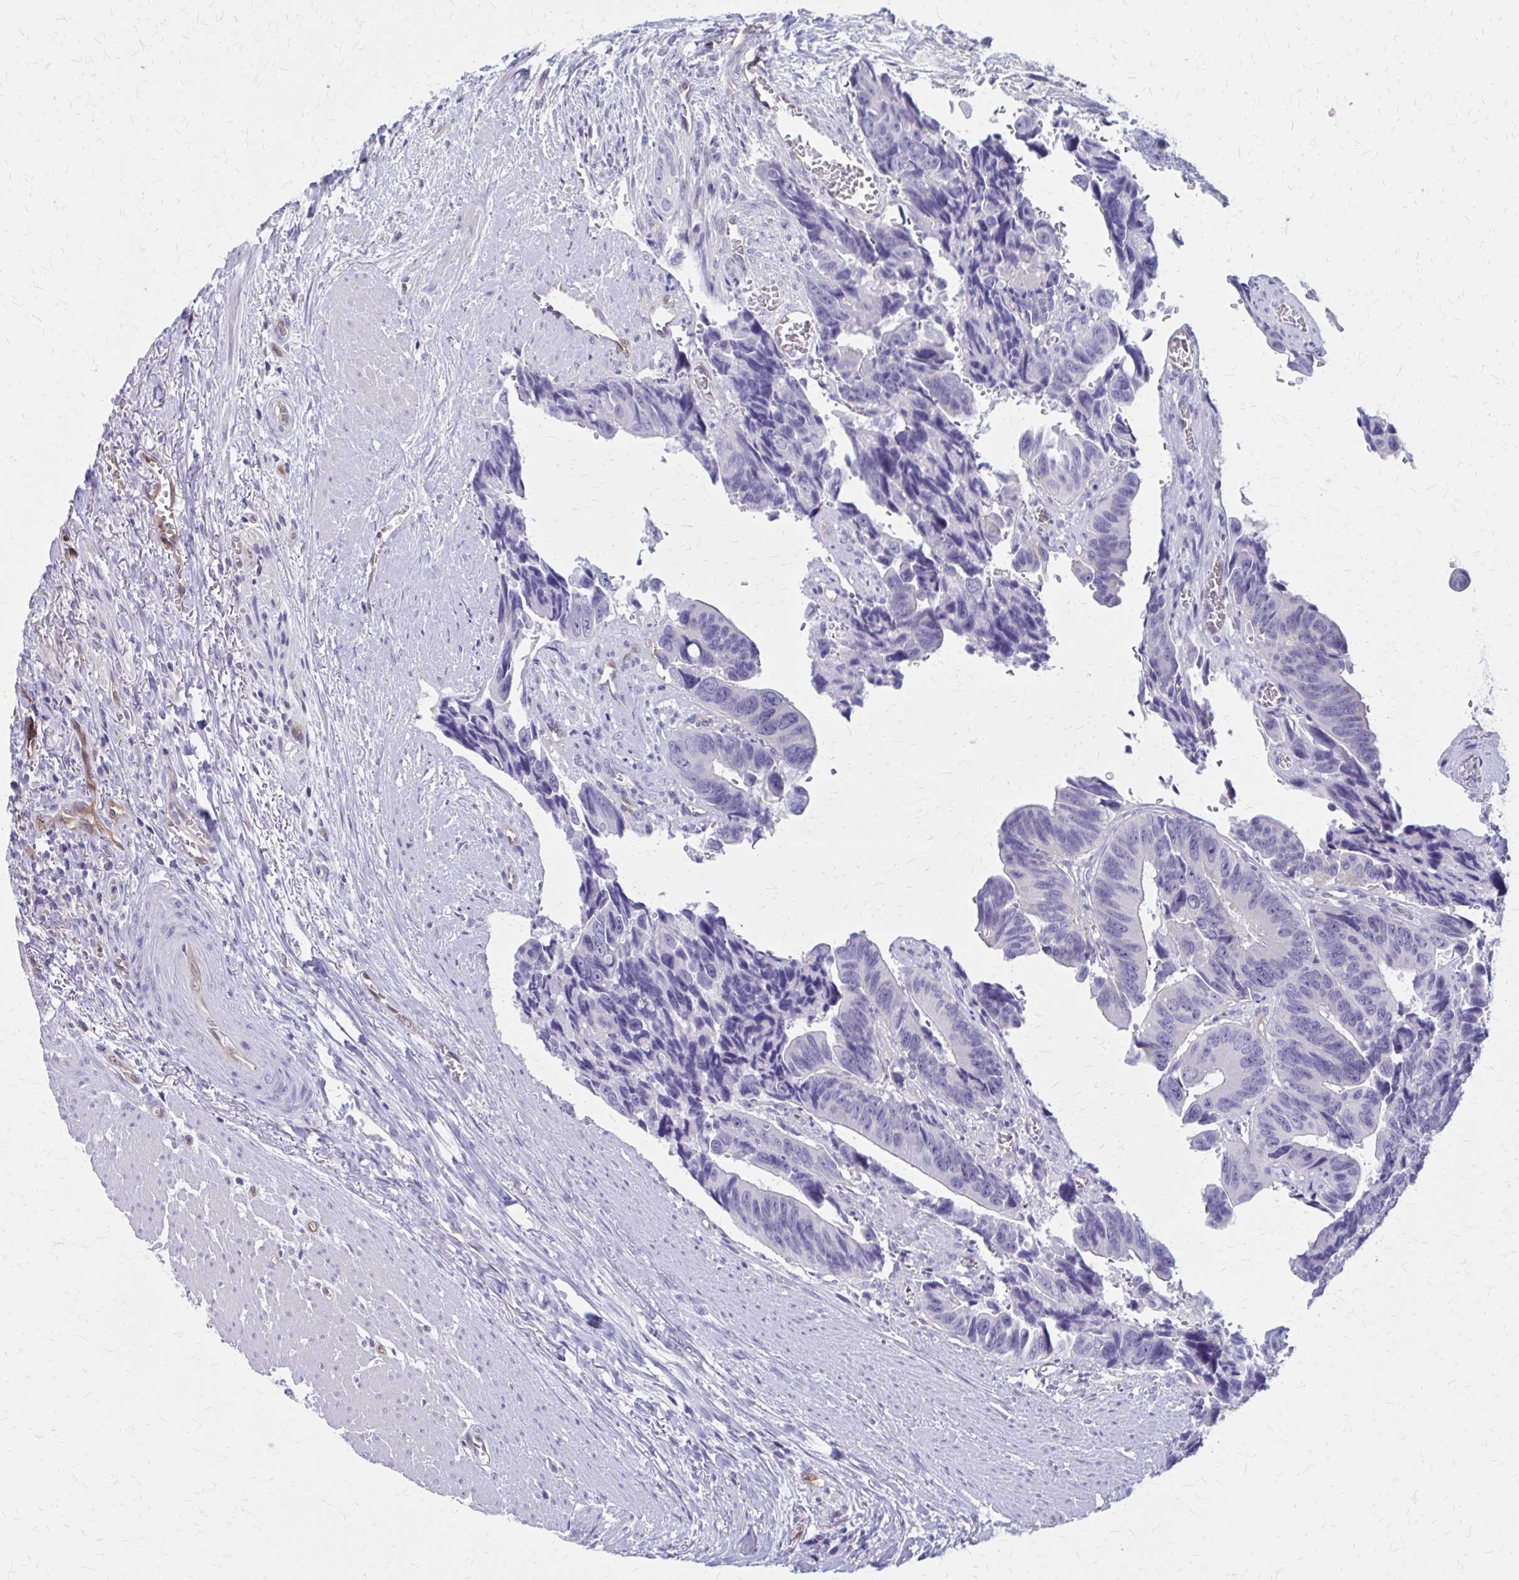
{"staining": {"intensity": "negative", "quantity": "none", "location": "none"}, "tissue": "colorectal cancer", "cell_type": "Tumor cells", "image_type": "cancer", "snomed": [{"axis": "morphology", "description": "Adenocarcinoma, NOS"}, {"axis": "topography", "description": "Rectum"}], "caption": "A high-resolution histopathology image shows immunohistochemistry (IHC) staining of adenocarcinoma (colorectal), which exhibits no significant staining in tumor cells.", "gene": "CLIC2", "patient": {"sex": "male", "age": 76}}